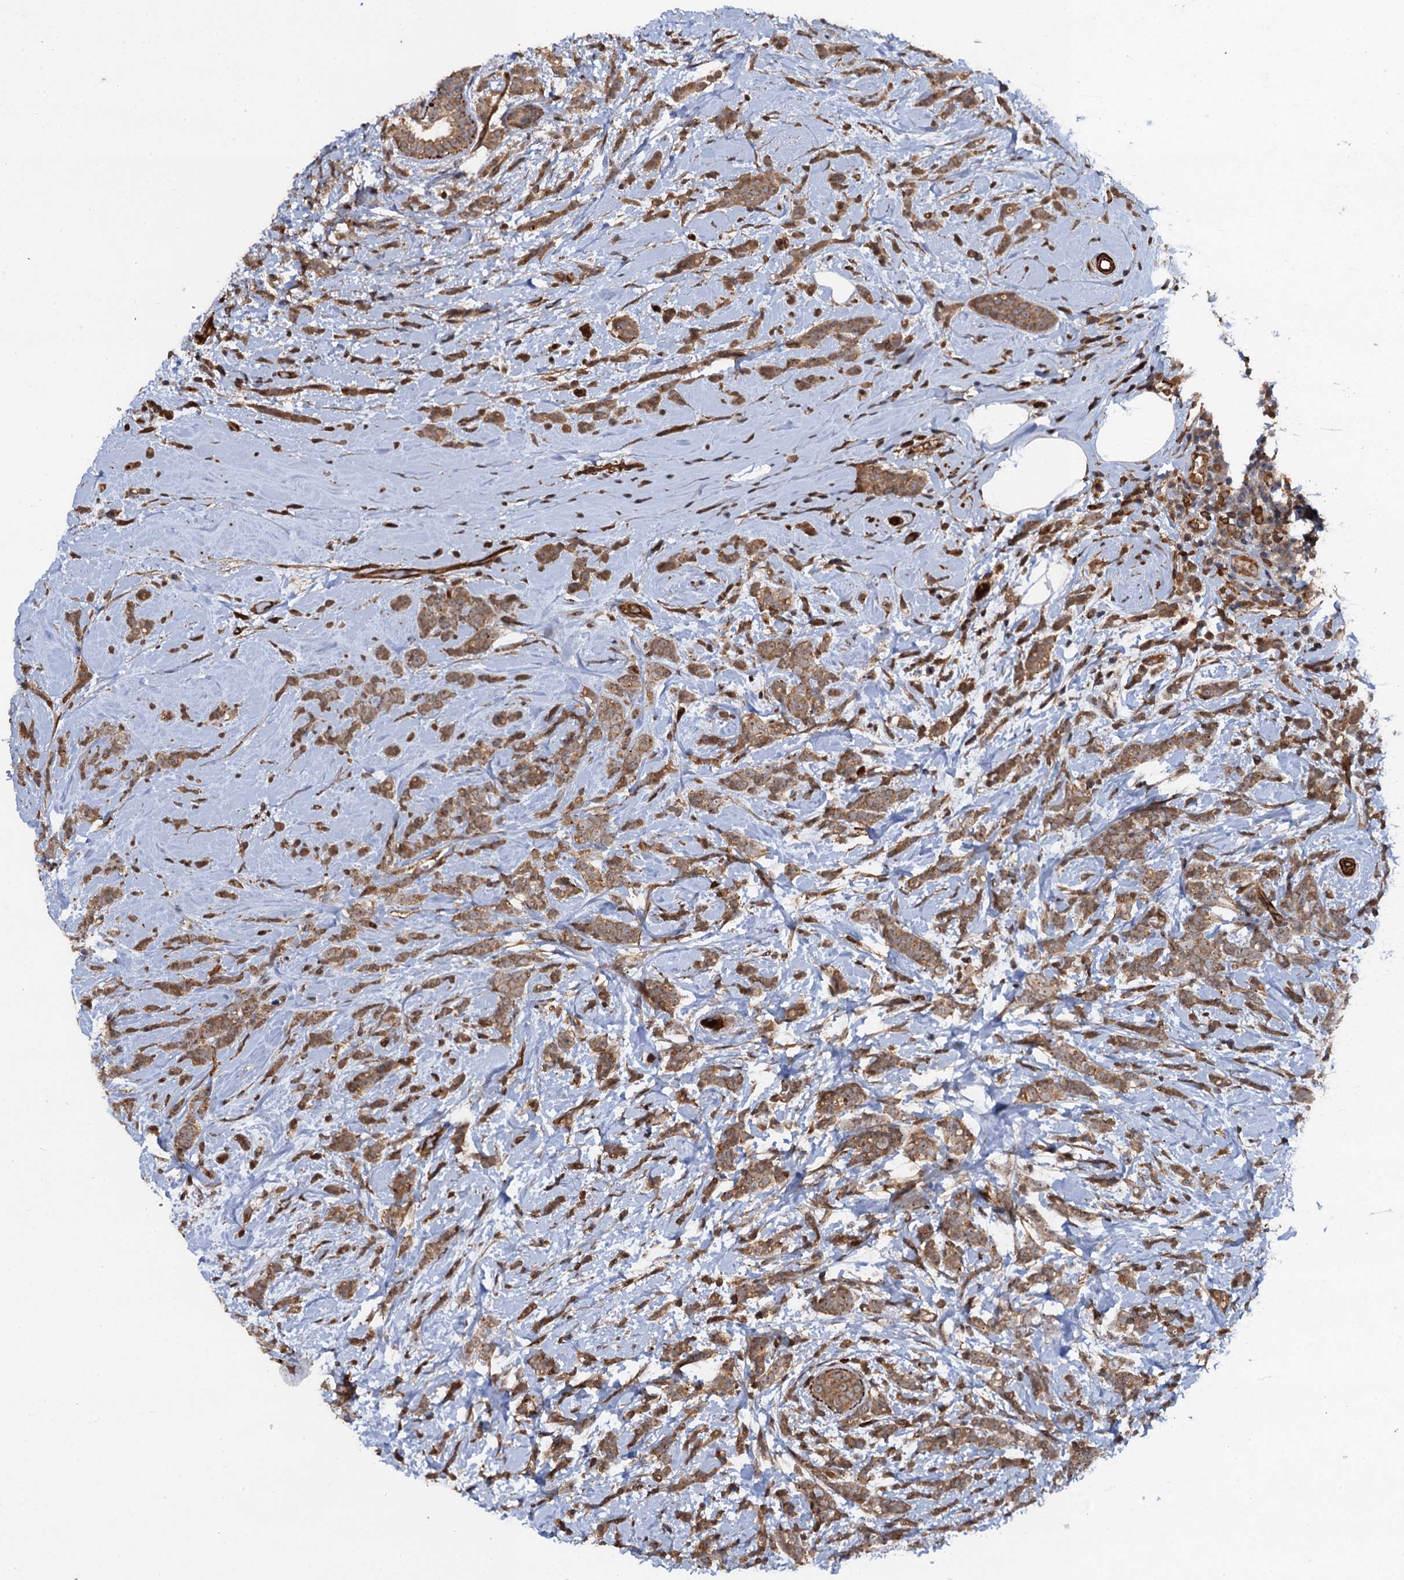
{"staining": {"intensity": "moderate", "quantity": ">75%", "location": "cytoplasmic/membranous"}, "tissue": "breast cancer", "cell_type": "Tumor cells", "image_type": "cancer", "snomed": [{"axis": "morphology", "description": "Lobular carcinoma"}, {"axis": "topography", "description": "Breast"}], "caption": "Human breast cancer (lobular carcinoma) stained with a brown dye displays moderate cytoplasmic/membranous positive staining in about >75% of tumor cells.", "gene": "BORA", "patient": {"sex": "female", "age": 58}}